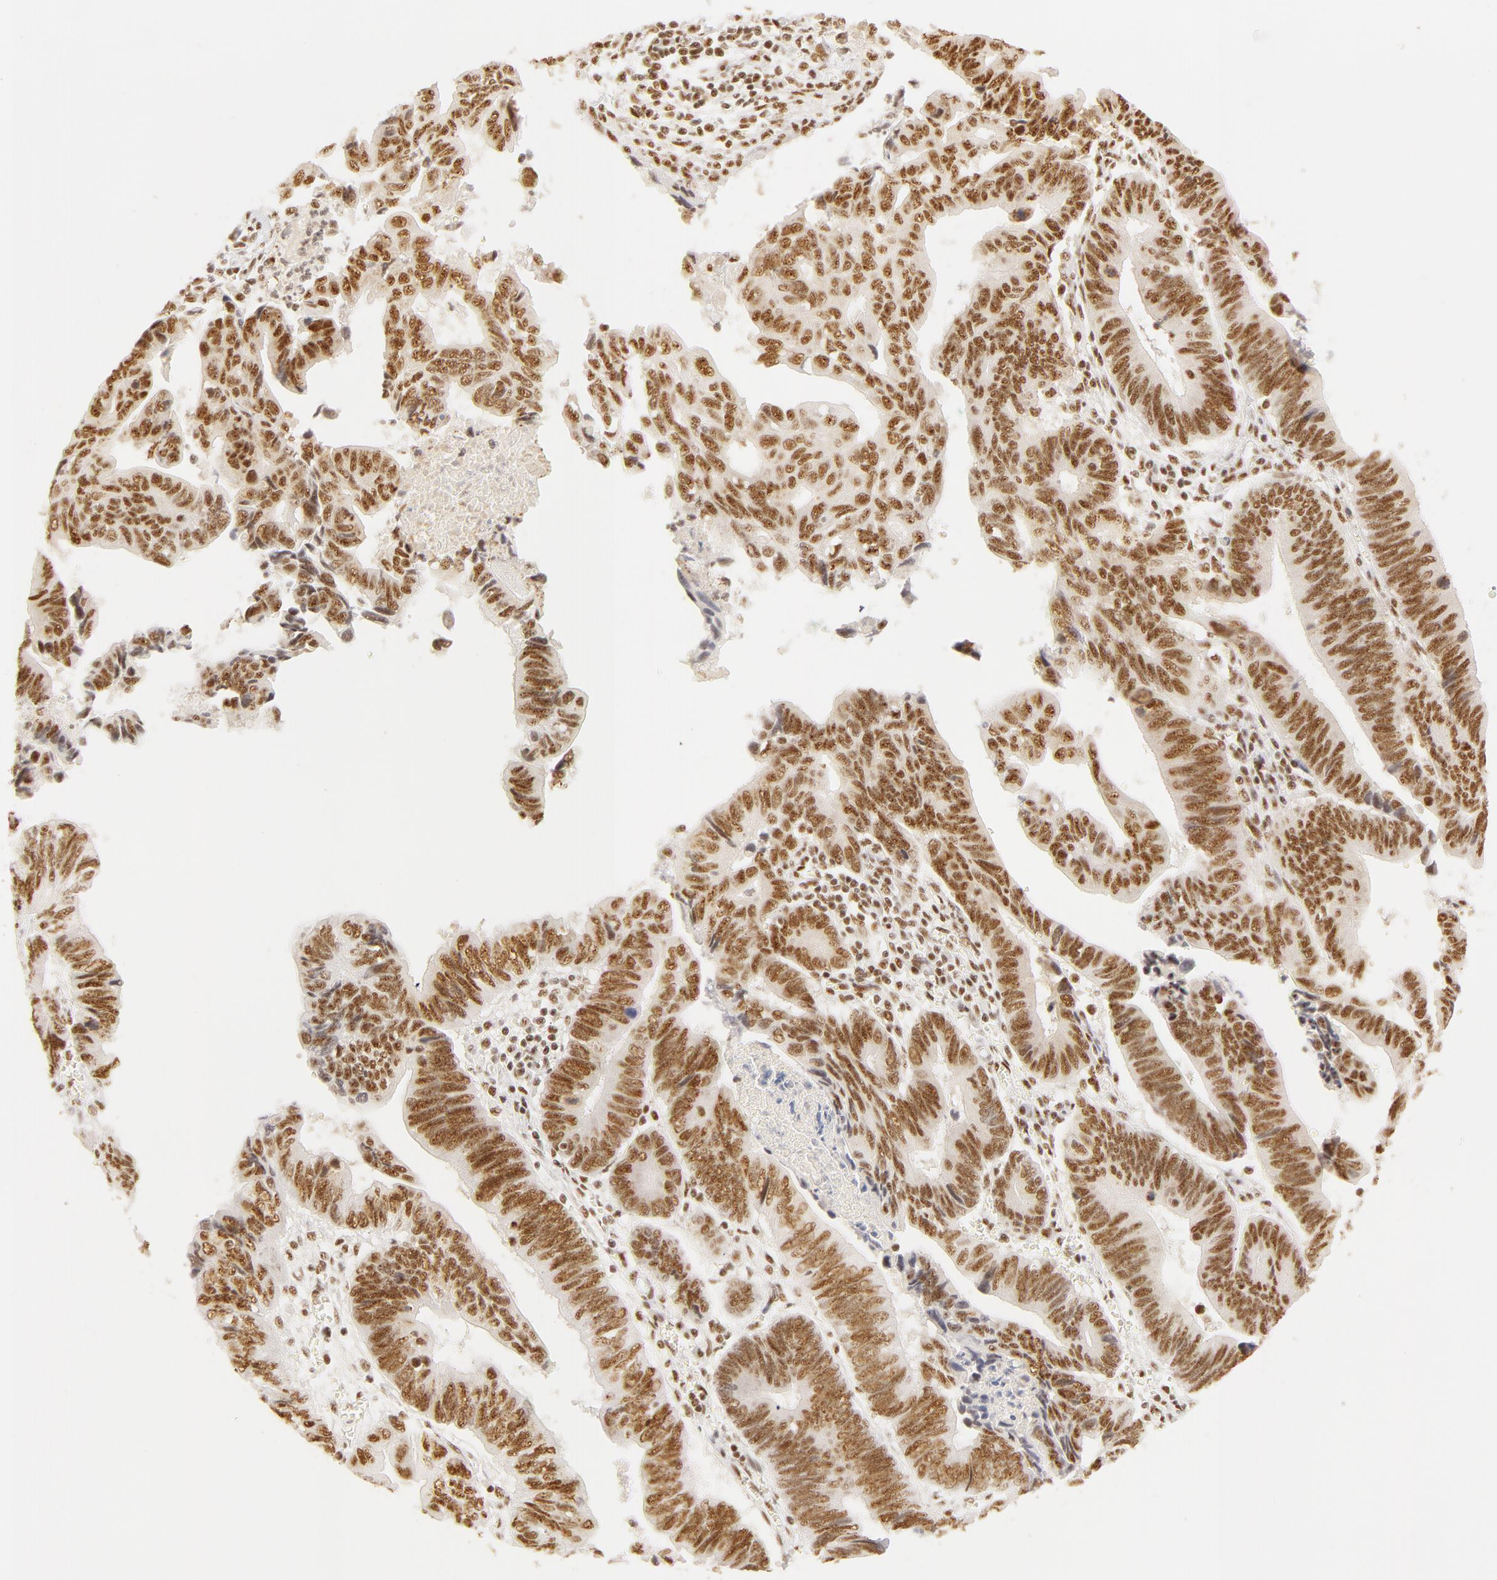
{"staining": {"intensity": "moderate", "quantity": ">75%", "location": "nuclear"}, "tissue": "pancreatic cancer", "cell_type": "Tumor cells", "image_type": "cancer", "snomed": [{"axis": "morphology", "description": "Adenocarcinoma, NOS"}, {"axis": "topography", "description": "Pancreas"}], "caption": "About >75% of tumor cells in human pancreatic cancer demonstrate moderate nuclear protein staining as visualized by brown immunohistochemical staining.", "gene": "RBM39", "patient": {"sex": "female", "age": 70}}